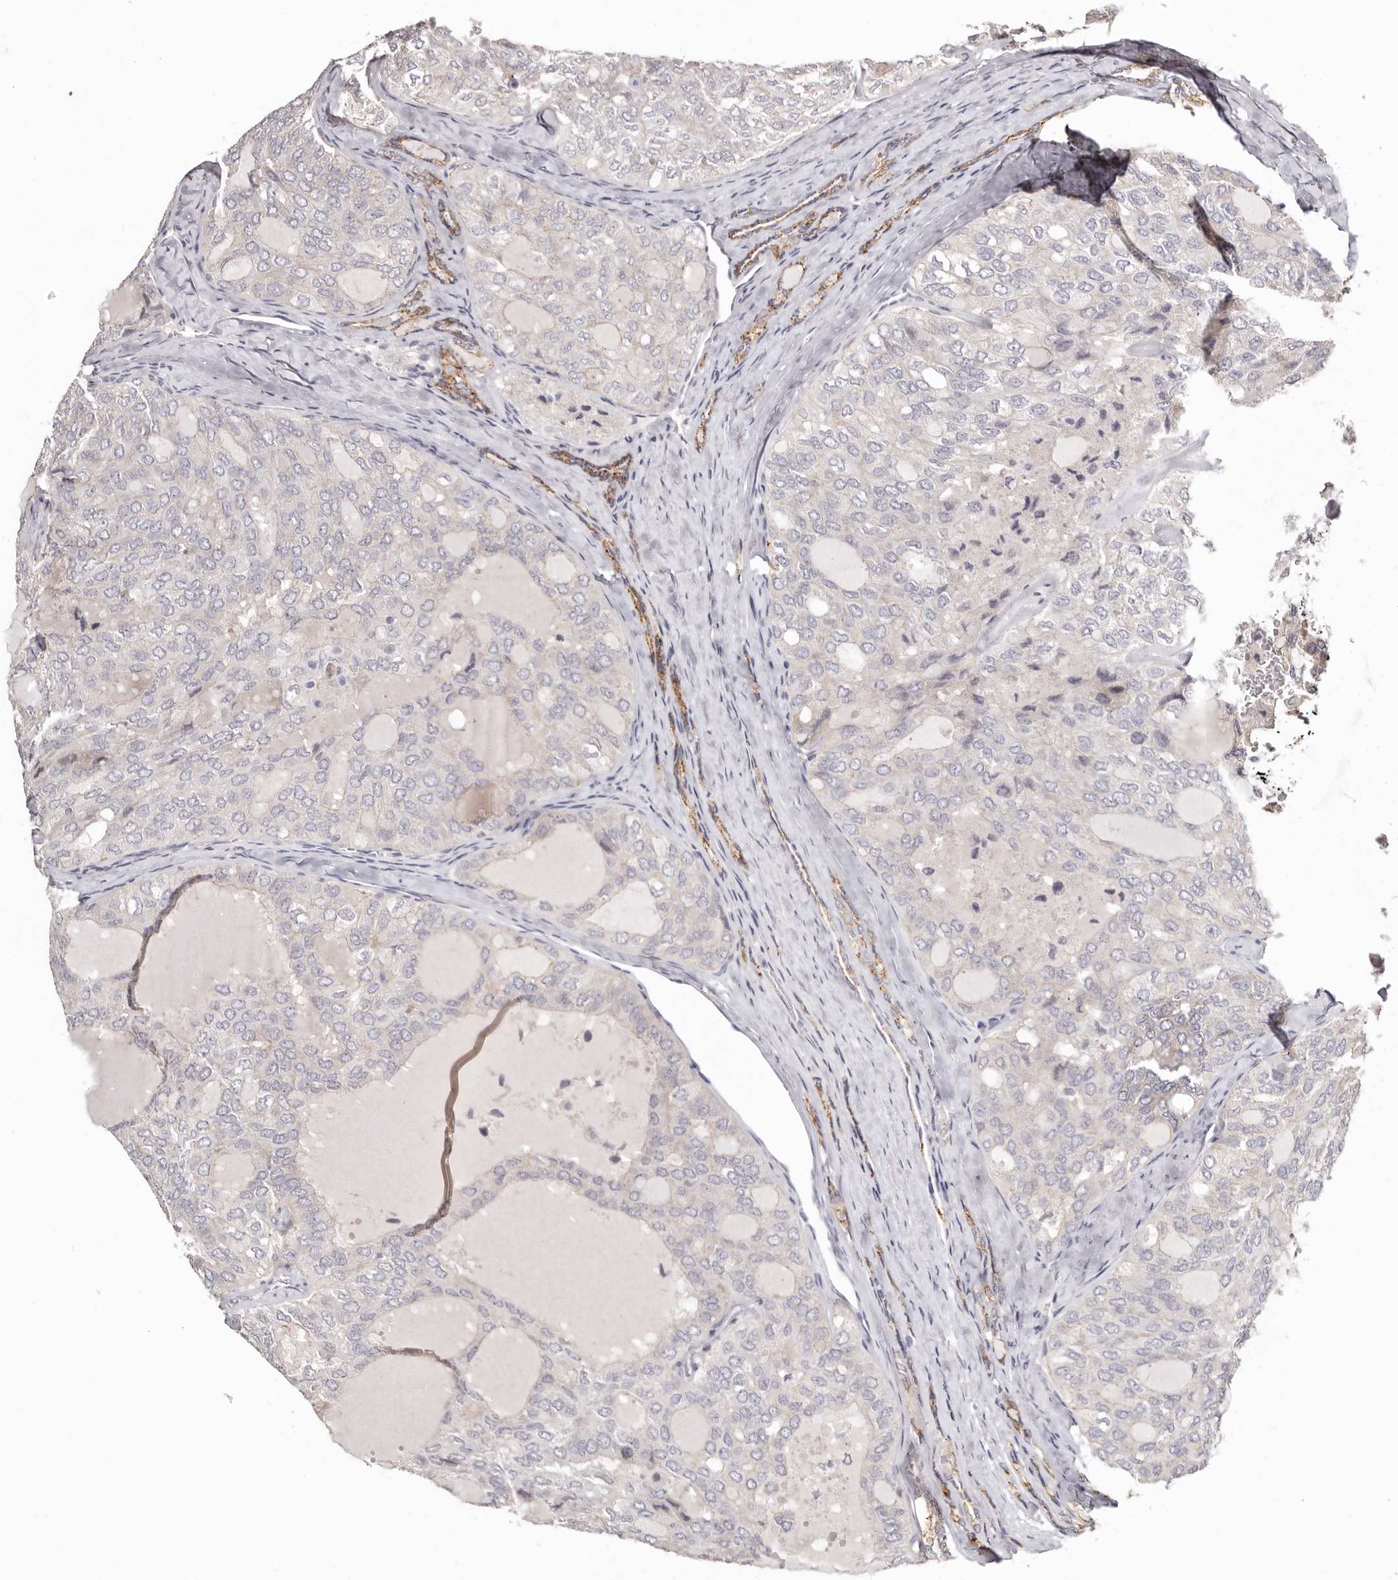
{"staining": {"intensity": "negative", "quantity": "none", "location": "none"}, "tissue": "thyroid cancer", "cell_type": "Tumor cells", "image_type": "cancer", "snomed": [{"axis": "morphology", "description": "Follicular adenoma carcinoma, NOS"}, {"axis": "topography", "description": "Thyroid gland"}], "caption": "There is no significant expression in tumor cells of follicular adenoma carcinoma (thyroid). The staining is performed using DAB (3,3'-diaminobenzidine) brown chromogen with nuclei counter-stained in using hematoxylin.", "gene": "PCDHB6", "patient": {"sex": "male", "age": 75}}